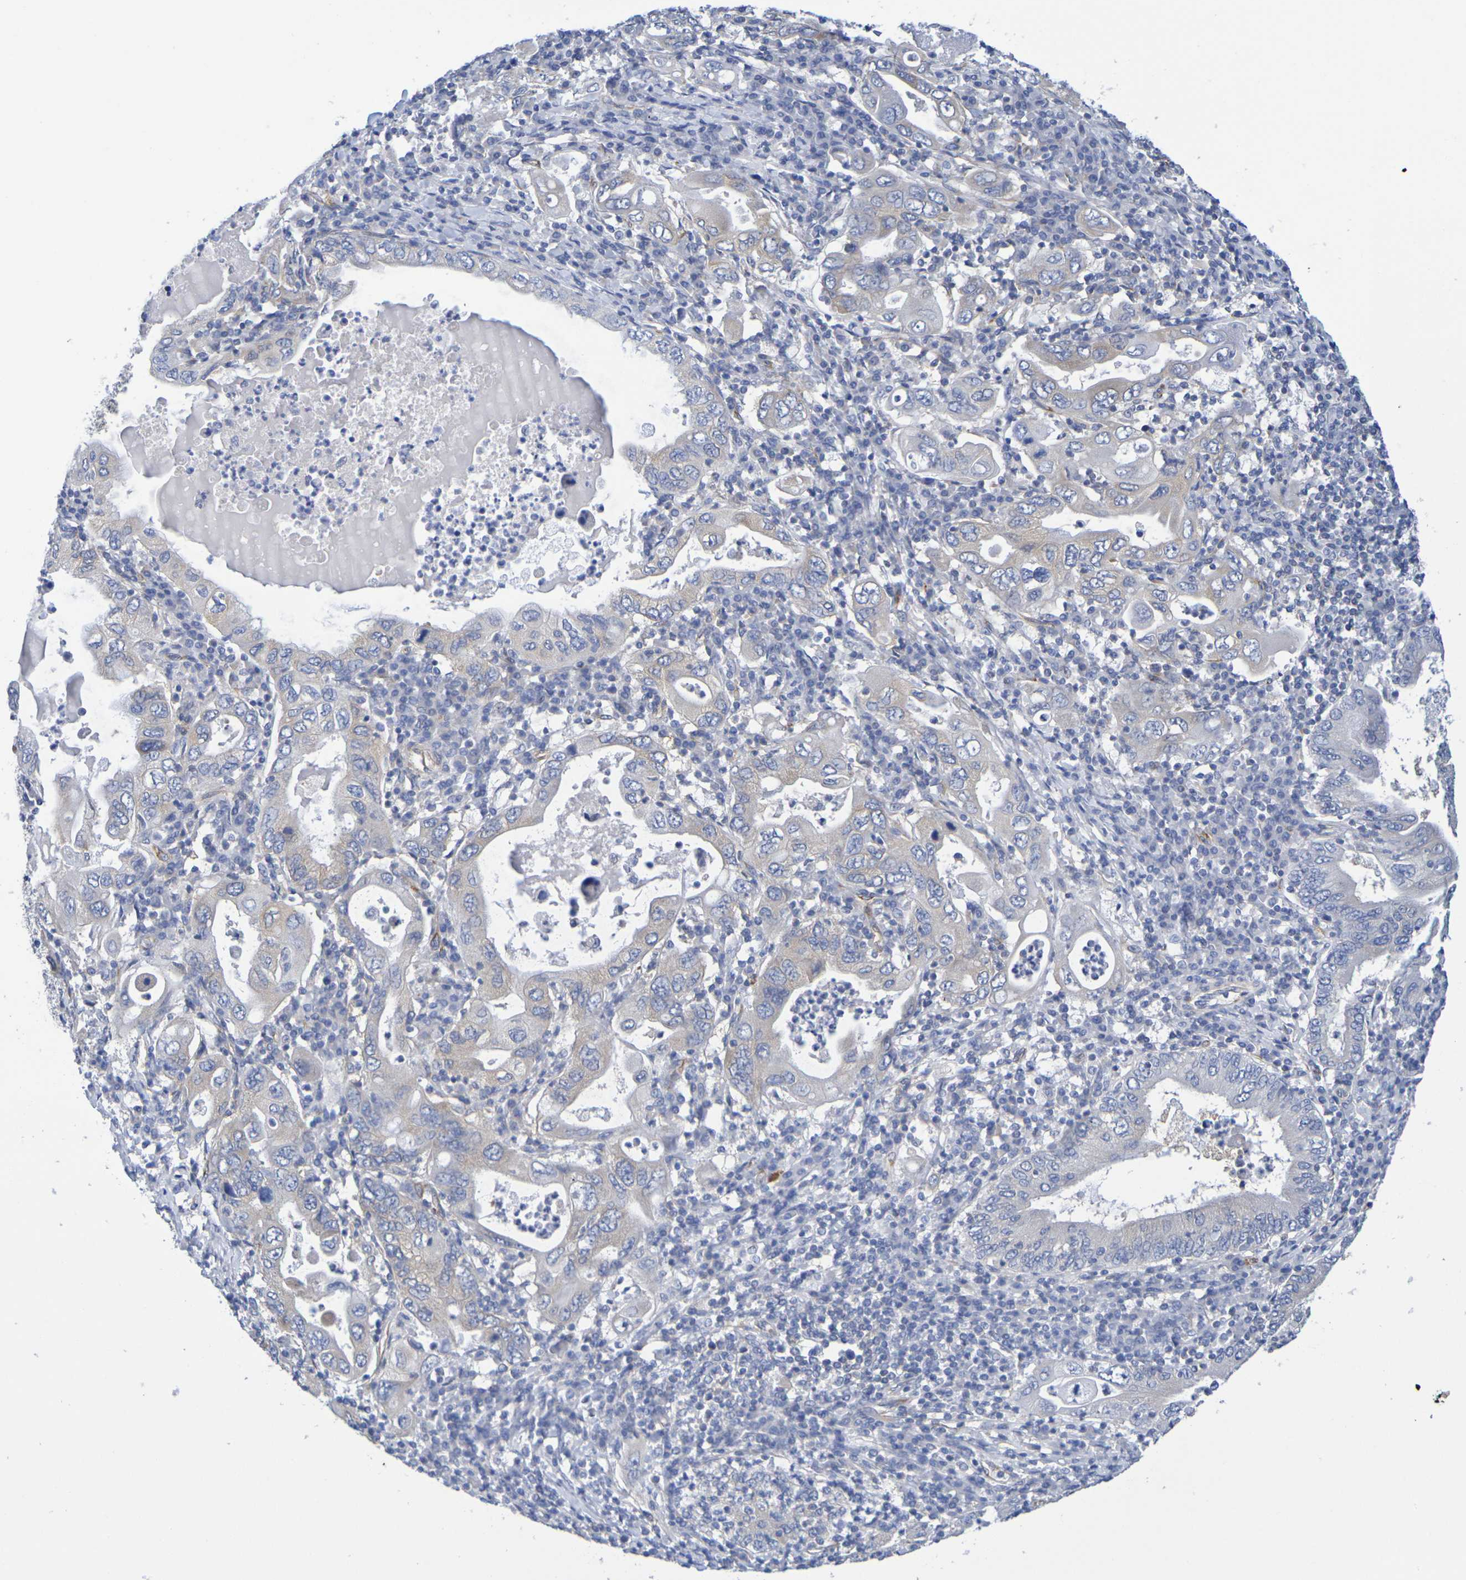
{"staining": {"intensity": "weak", "quantity": "<25%", "location": "cytoplasmic/membranous"}, "tissue": "stomach cancer", "cell_type": "Tumor cells", "image_type": "cancer", "snomed": [{"axis": "morphology", "description": "Normal tissue, NOS"}, {"axis": "morphology", "description": "Adenocarcinoma, NOS"}, {"axis": "topography", "description": "Esophagus"}, {"axis": "topography", "description": "Stomach, upper"}, {"axis": "topography", "description": "Peripheral nerve tissue"}], "caption": "This is an immunohistochemistry (IHC) image of stomach cancer (adenocarcinoma). There is no expression in tumor cells.", "gene": "TMCC3", "patient": {"sex": "male", "age": 62}}